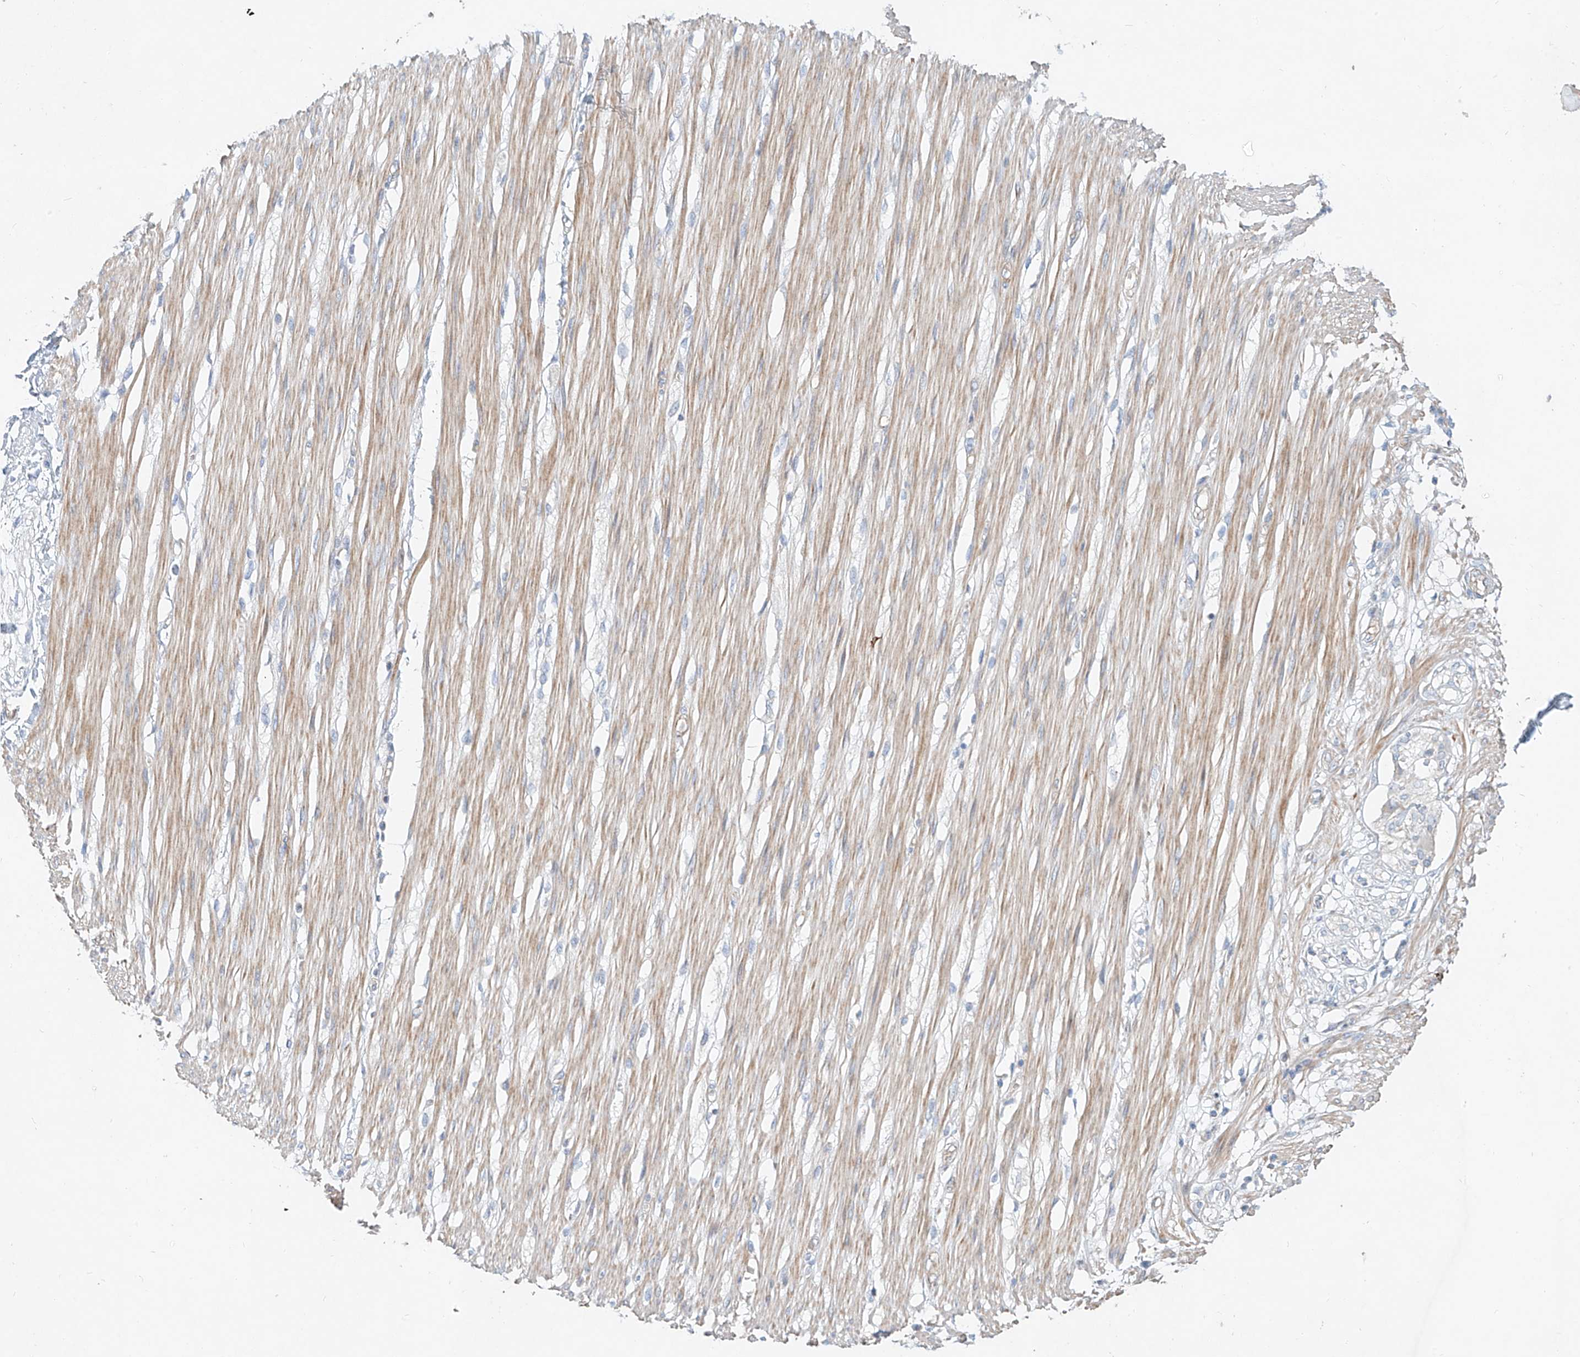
{"staining": {"intensity": "moderate", "quantity": ">75%", "location": "cytoplasmic/membranous"}, "tissue": "smooth muscle", "cell_type": "Smooth muscle cells", "image_type": "normal", "snomed": [{"axis": "morphology", "description": "Normal tissue, NOS"}, {"axis": "morphology", "description": "Adenocarcinoma, NOS"}, {"axis": "topography", "description": "Colon"}, {"axis": "topography", "description": "Peripheral nerve tissue"}], "caption": "This histopathology image reveals immunohistochemistry (IHC) staining of unremarkable human smooth muscle, with medium moderate cytoplasmic/membranous positivity in approximately >75% of smooth muscle cells.", "gene": "AJM1", "patient": {"sex": "male", "age": 14}}